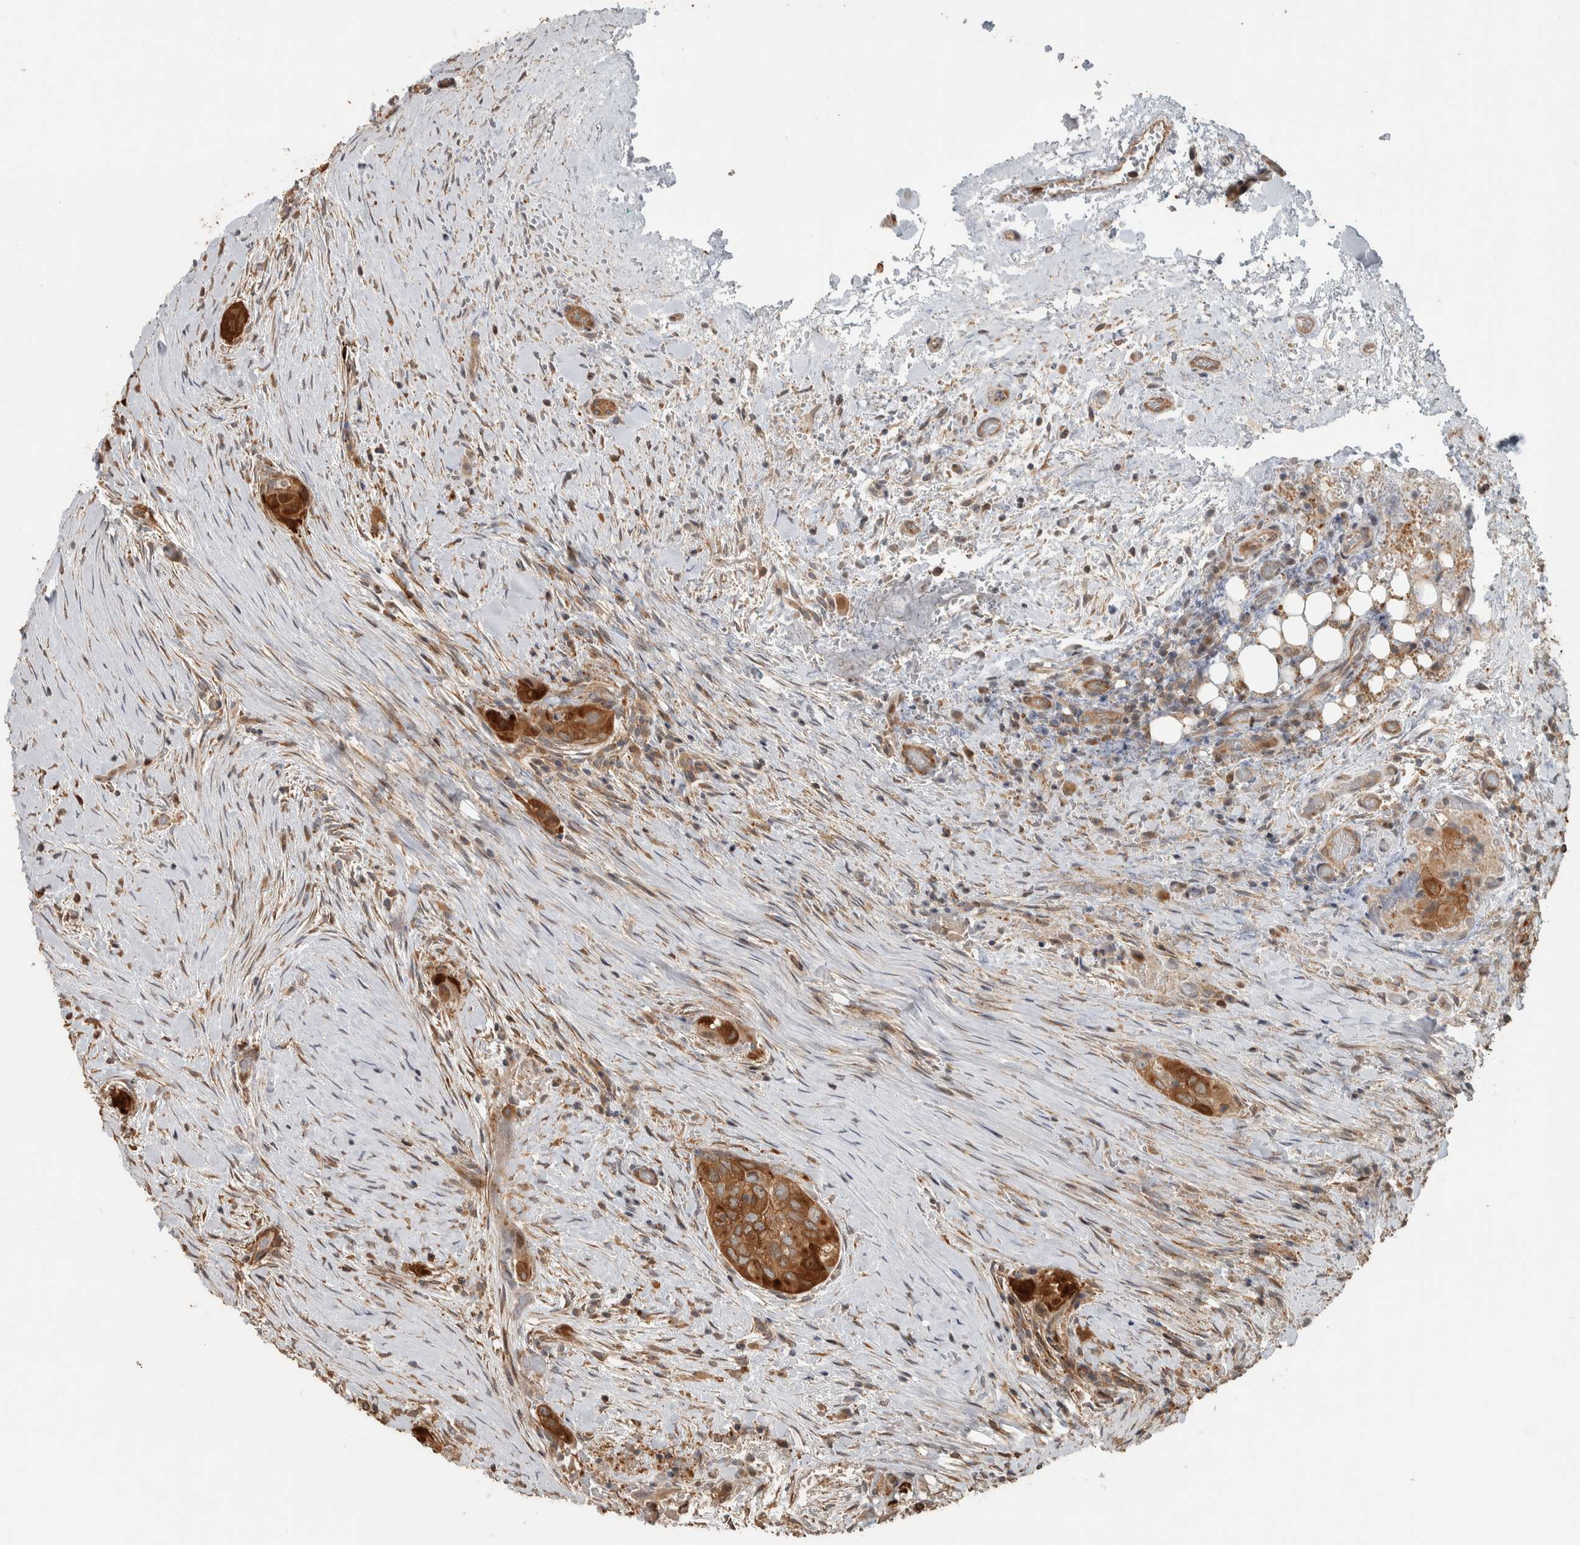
{"staining": {"intensity": "moderate", "quantity": ">75%", "location": "cytoplasmic/membranous"}, "tissue": "thyroid cancer", "cell_type": "Tumor cells", "image_type": "cancer", "snomed": [{"axis": "morphology", "description": "Papillary adenocarcinoma, NOS"}, {"axis": "topography", "description": "Thyroid gland"}], "caption": "Immunohistochemical staining of human thyroid cancer (papillary adenocarcinoma) displays medium levels of moderate cytoplasmic/membranous protein expression in approximately >75% of tumor cells.", "gene": "CNTROB", "patient": {"sex": "female", "age": 59}}